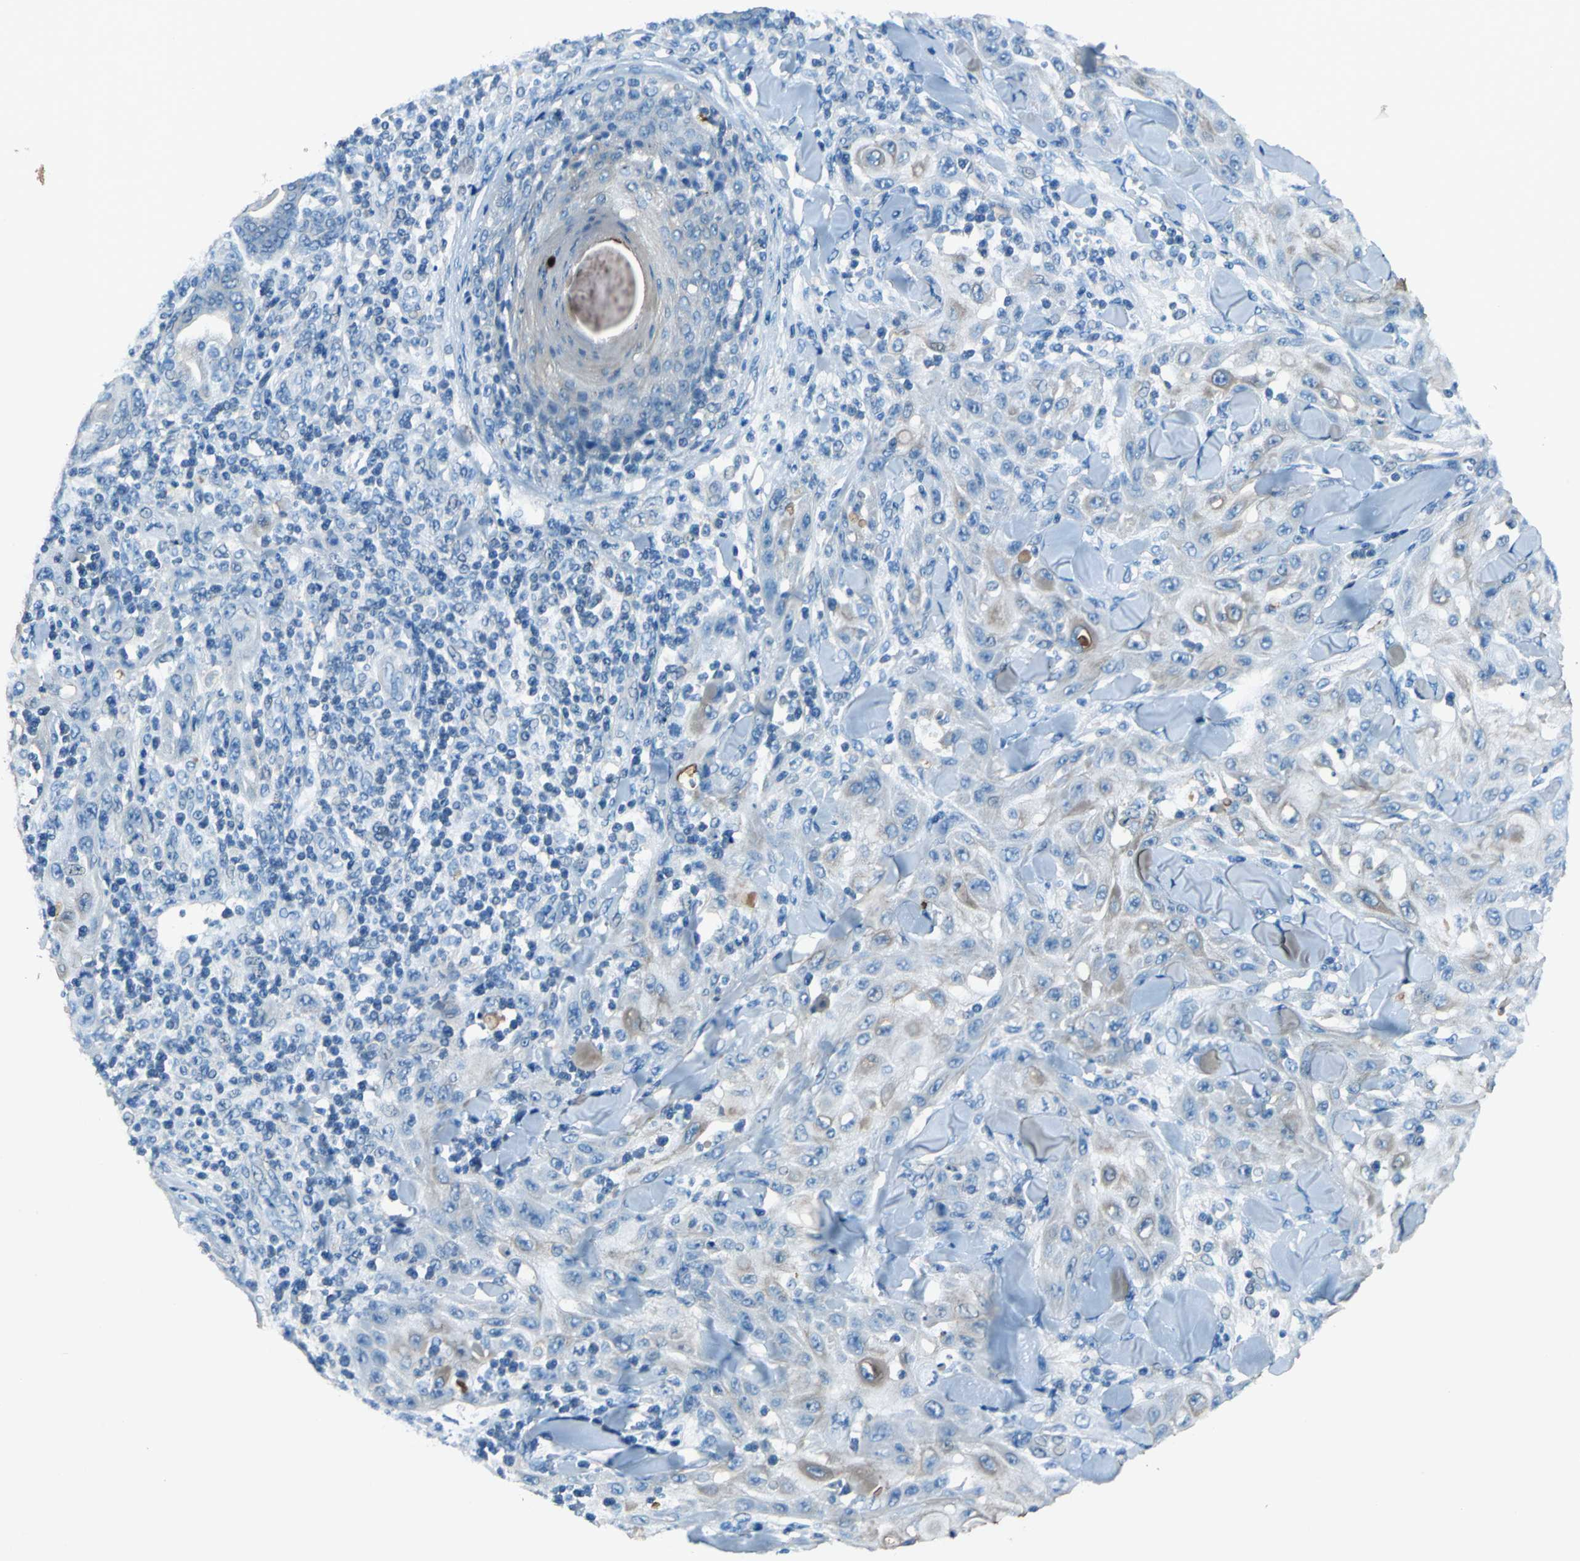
{"staining": {"intensity": "weak", "quantity": "<25%", "location": "cytoplasmic/membranous"}, "tissue": "skin cancer", "cell_type": "Tumor cells", "image_type": "cancer", "snomed": [{"axis": "morphology", "description": "Squamous cell carcinoma, NOS"}, {"axis": "topography", "description": "Skin"}], "caption": "Skin squamous cell carcinoma stained for a protein using IHC shows no expression tumor cells.", "gene": "PRKCA", "patient": {"sex": "male", "age": 24}}